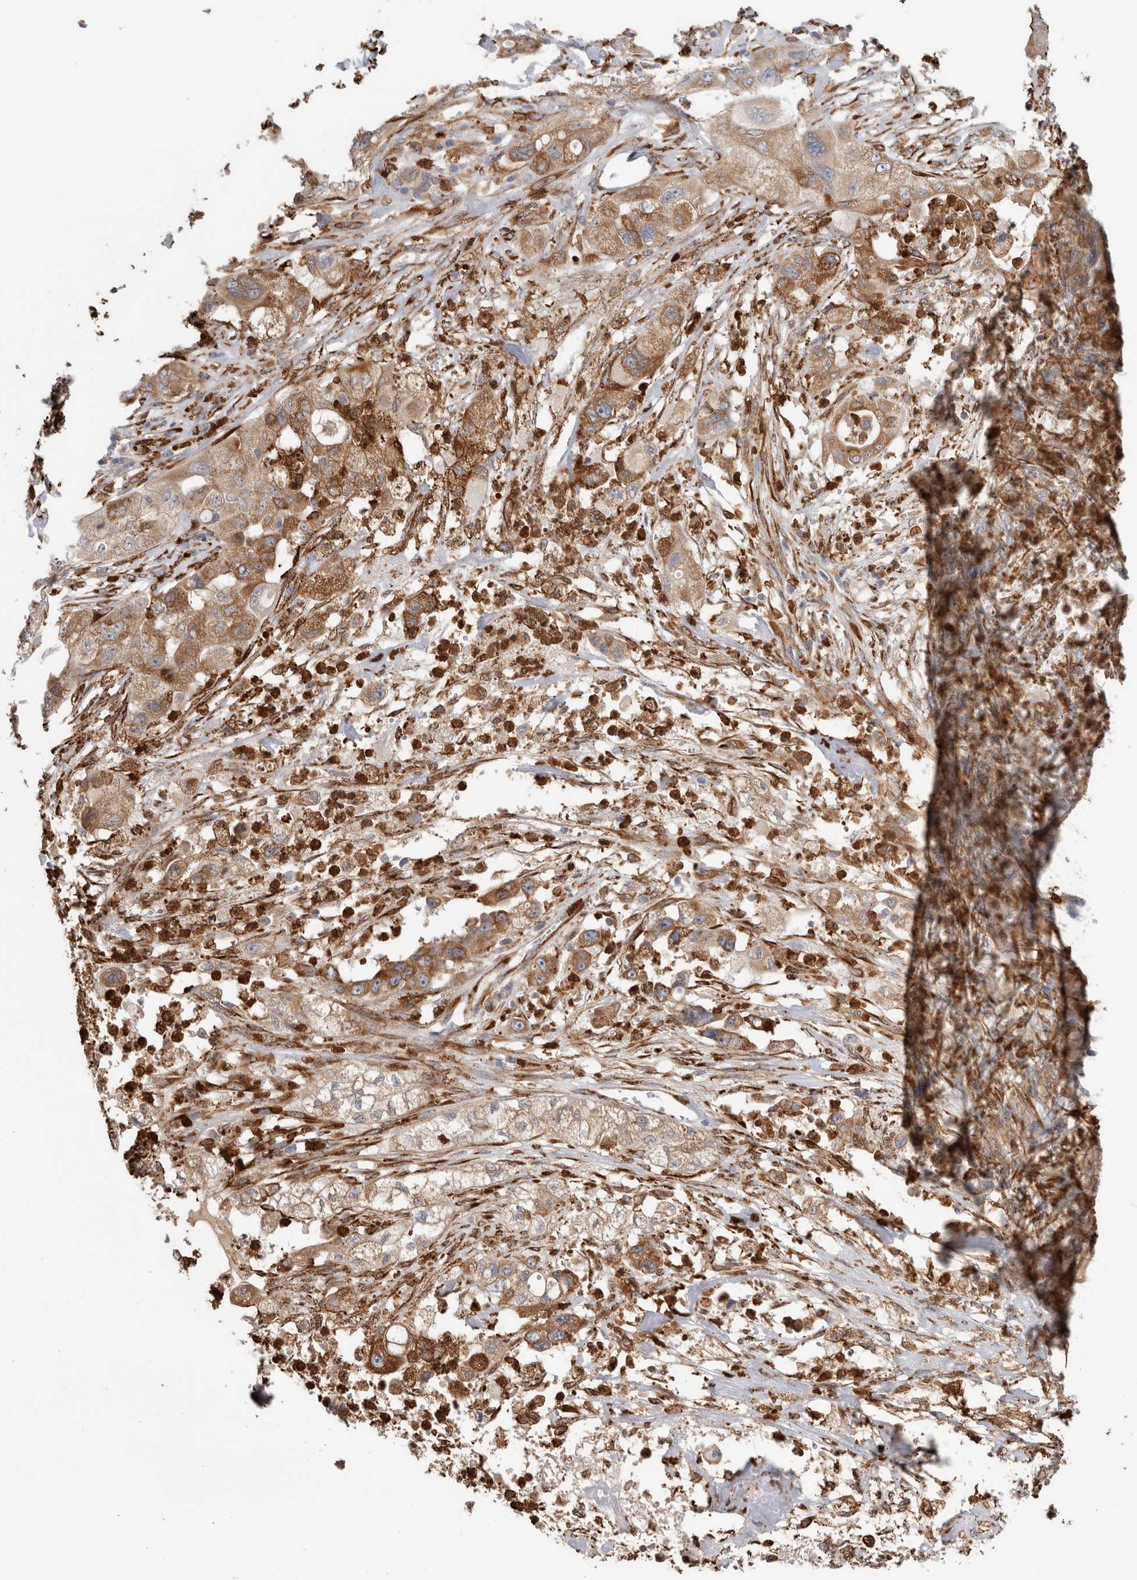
{"staining": {"intensity": "moderate", "quantity": ">75%", "location": "cytoplasmic/membranous"}, "tissue": "pancreatic cancer", "cell_type": "Tumor cells", "image_type": "cancer", "snomed": [{"axis": "morphology", "description": "Adenocarcinoma, NOS"}, {"axis": "topography", "description": "Pancreas"}], "caption": "A medium amount of moderate cytoplasmic/membranous positivity is present in about >75% of tumor cells in pancreatic adenocarcinoma tissue. (Stains: DAB (3,3'-diaminobenzidine) in brown, nuclei in blue, Microscopy: brightfield microscopy at high magnification).", "gene": "P4HA1", "patient": {"sex": "female", "age": 78}}